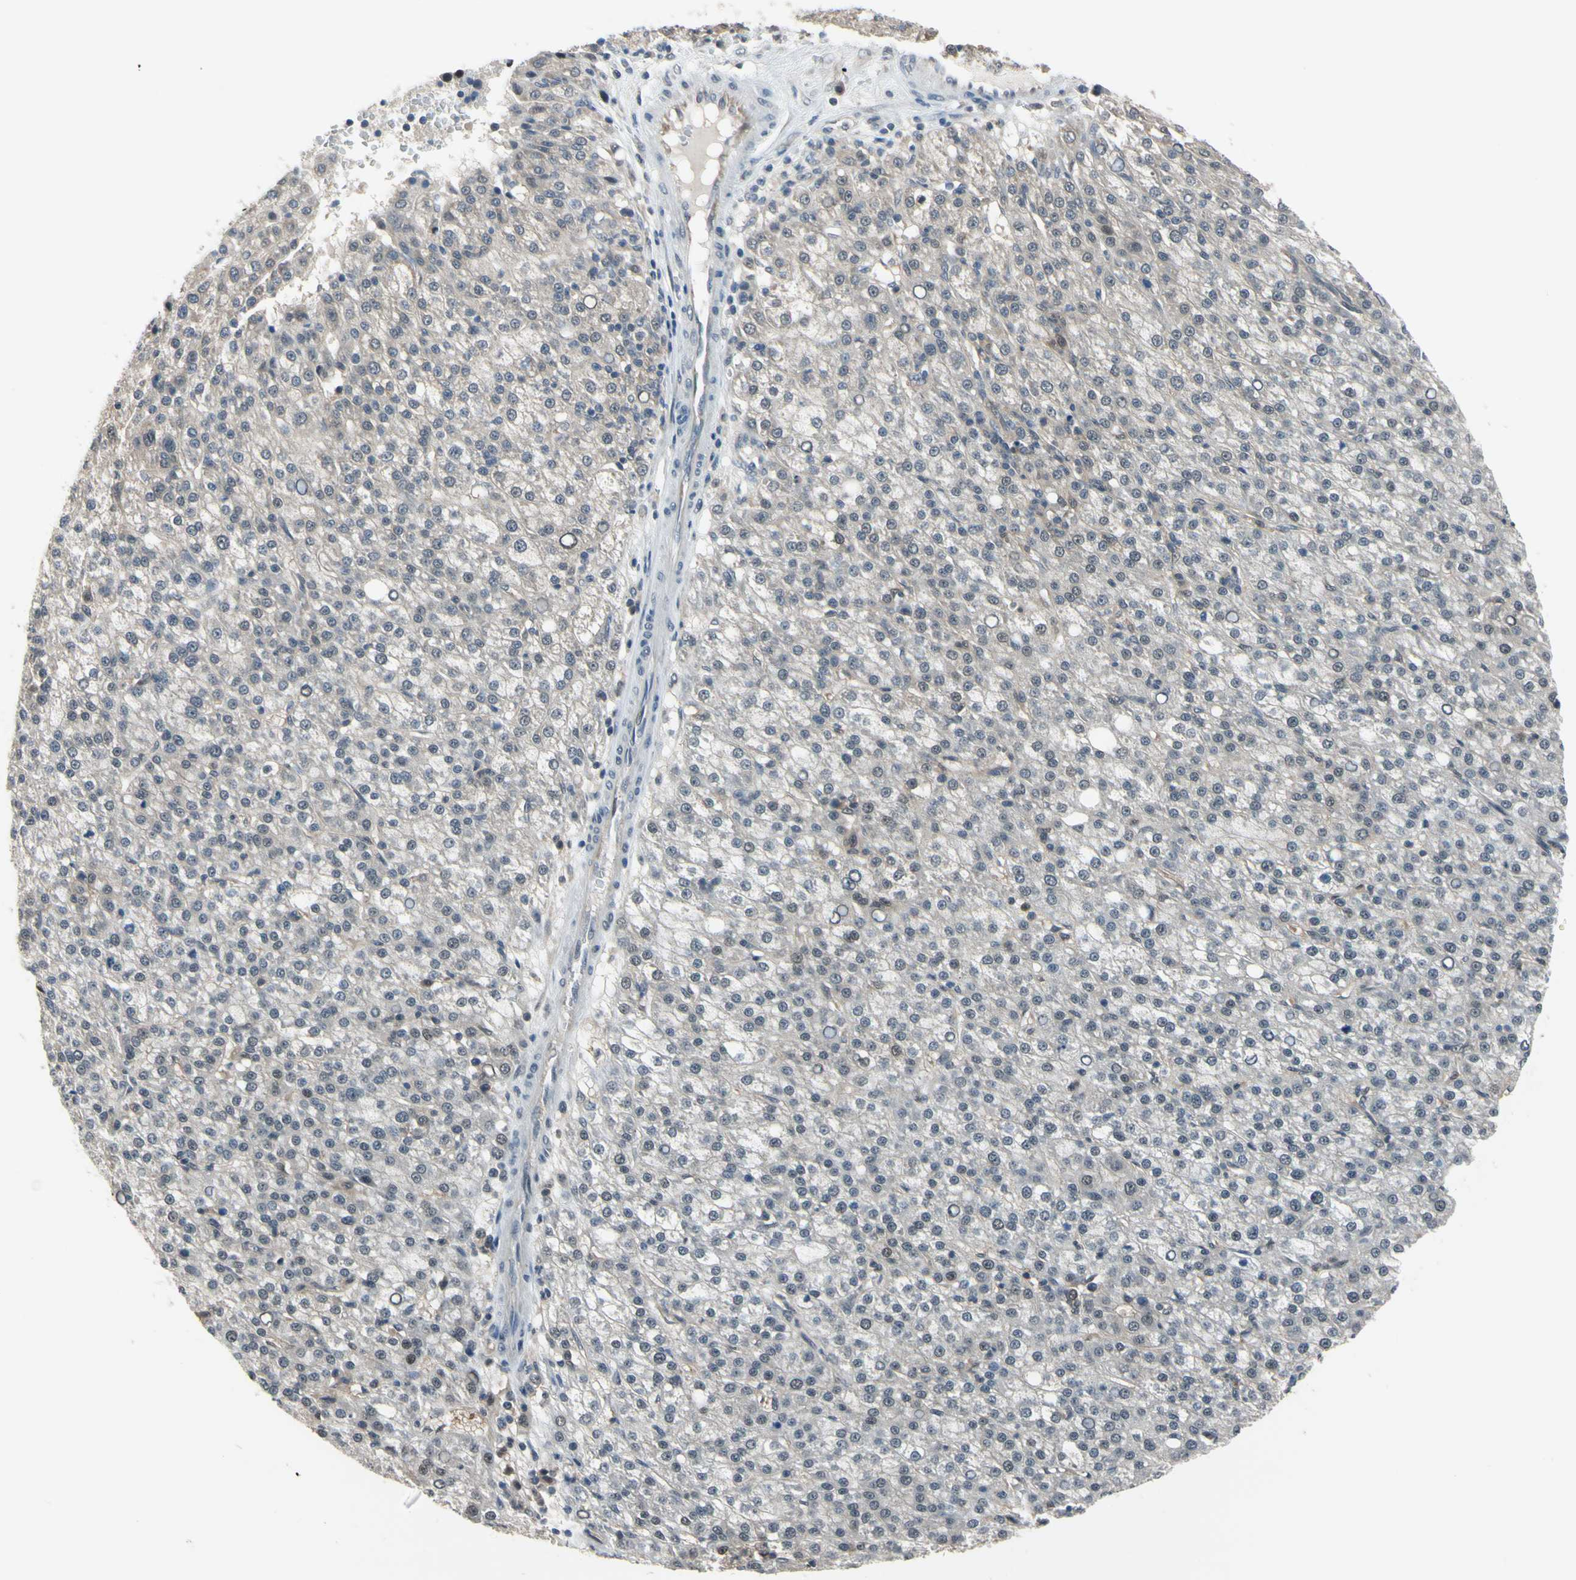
{"staining": {"intensity": "negative", "quantity": "none", "location": "none"}, "tissue": "liver cancer", "cell_type": "Tumor cells", "image_type": "cancer", "snomed": [{"axis": "morphology", "description": "Carcinoma, Hepatocellular, NOS"}, {"axis": "topography", "description": "Liver"}], "caption": "The photomicrograph exhibits no significant expression in tumor cells of liver cancer.", "gene": "HSPA4", "patient": {"sex": "female", "age": 58}}